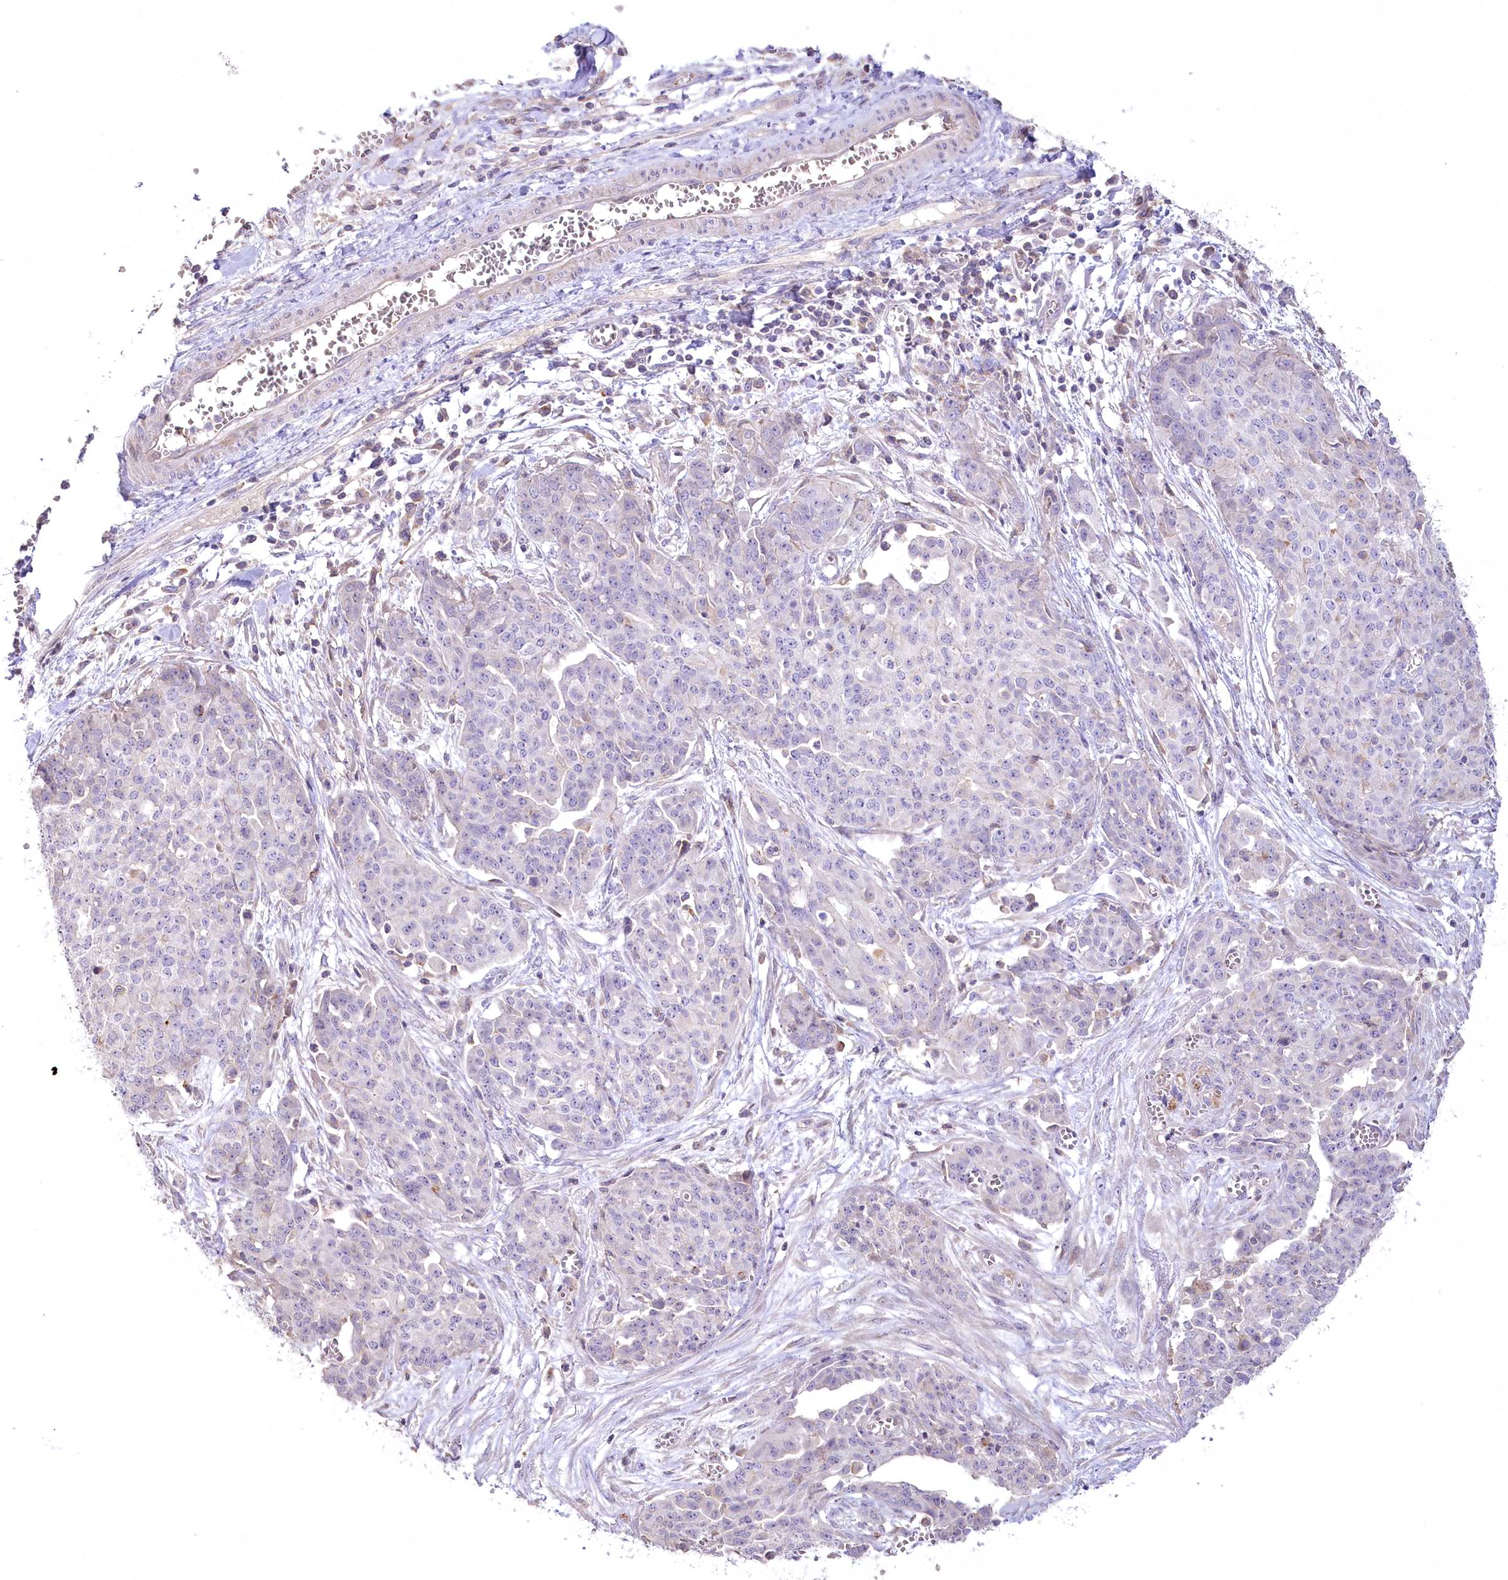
{"staining": {"intensity": "negative", "quantity": "none", "location": "none"}, "tissue": "ovarian cancer", "cell_type": "Tumor cells", "image_type": "cancer", "snomed": [{"axis": "morphology", "description": "Cystadenocarcinoma, serous, NOS"}, {"axis": "topography", "description": "Soft tissue"}, {"axis": "topography", "description": "Ovary"}], "caption": "IHC histopathology image of human ovarian serous cystadenocarcinoma stained for a protein (brown), which shows no staining in tumor cells.", "gene": "SLC6A11", "patient": {"sex": "female", "age": 57}}